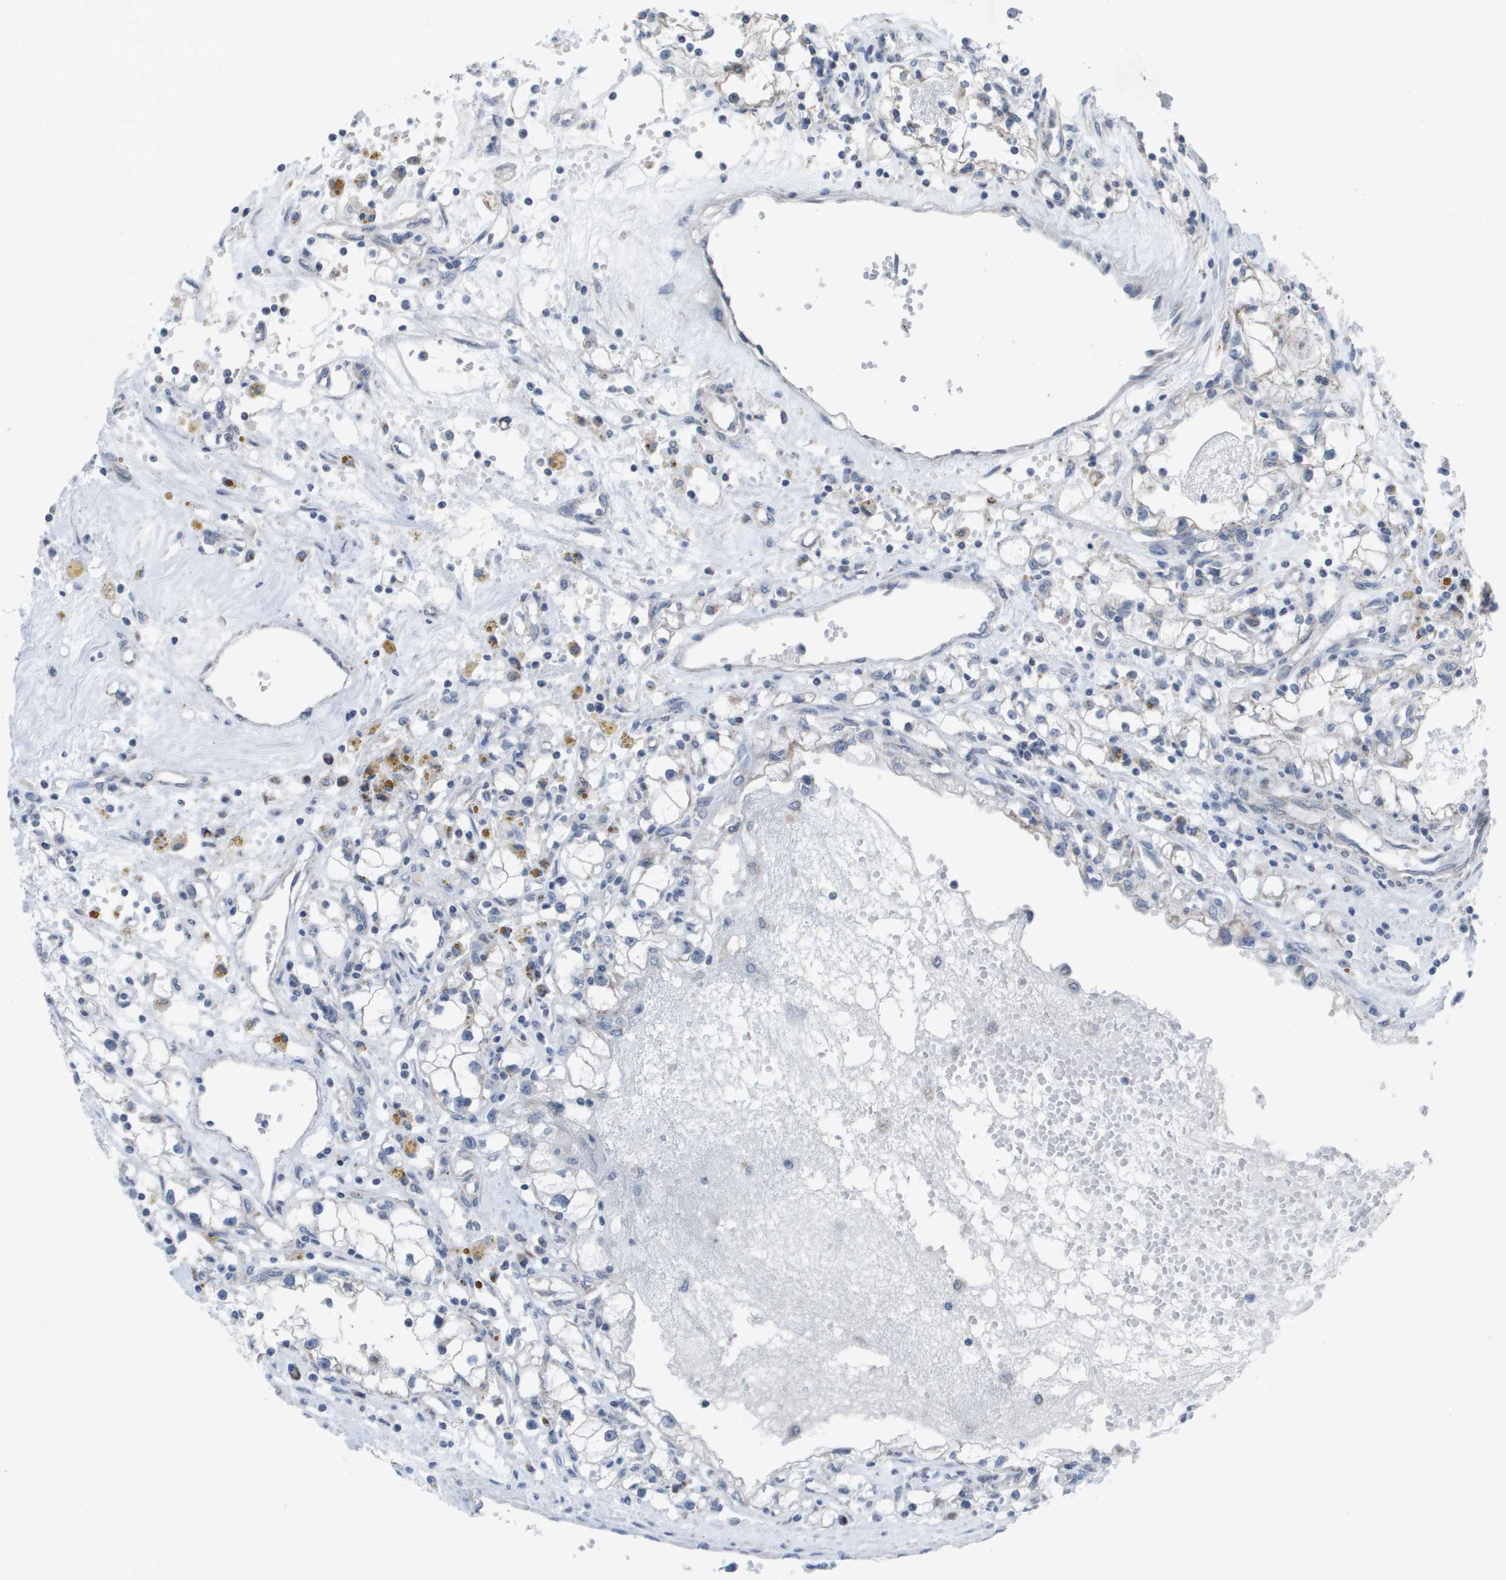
{"staining": {"intensity": "moderate", "quantity": "25%-75%", "location": "cytoplasmic/membranous"}, "tissue": "renal cancer", "cell_type": "Tumor cells", "image_type": "cancer", "snomed": [{"axis": "morphology", "description": "Adenocarcinoma, NOS"}, {"axis": "topography", "description": "Kidney"}], "caption": "IHC image of human renal adenocarcinoma stained for a protein (brown), which exhibits medium levels of moderate cytoplasmic/membranous expression in about 25%-75% of tumor cells.", "gene": "TMEM223", "patient": {"sex": "male", "age": 56}}